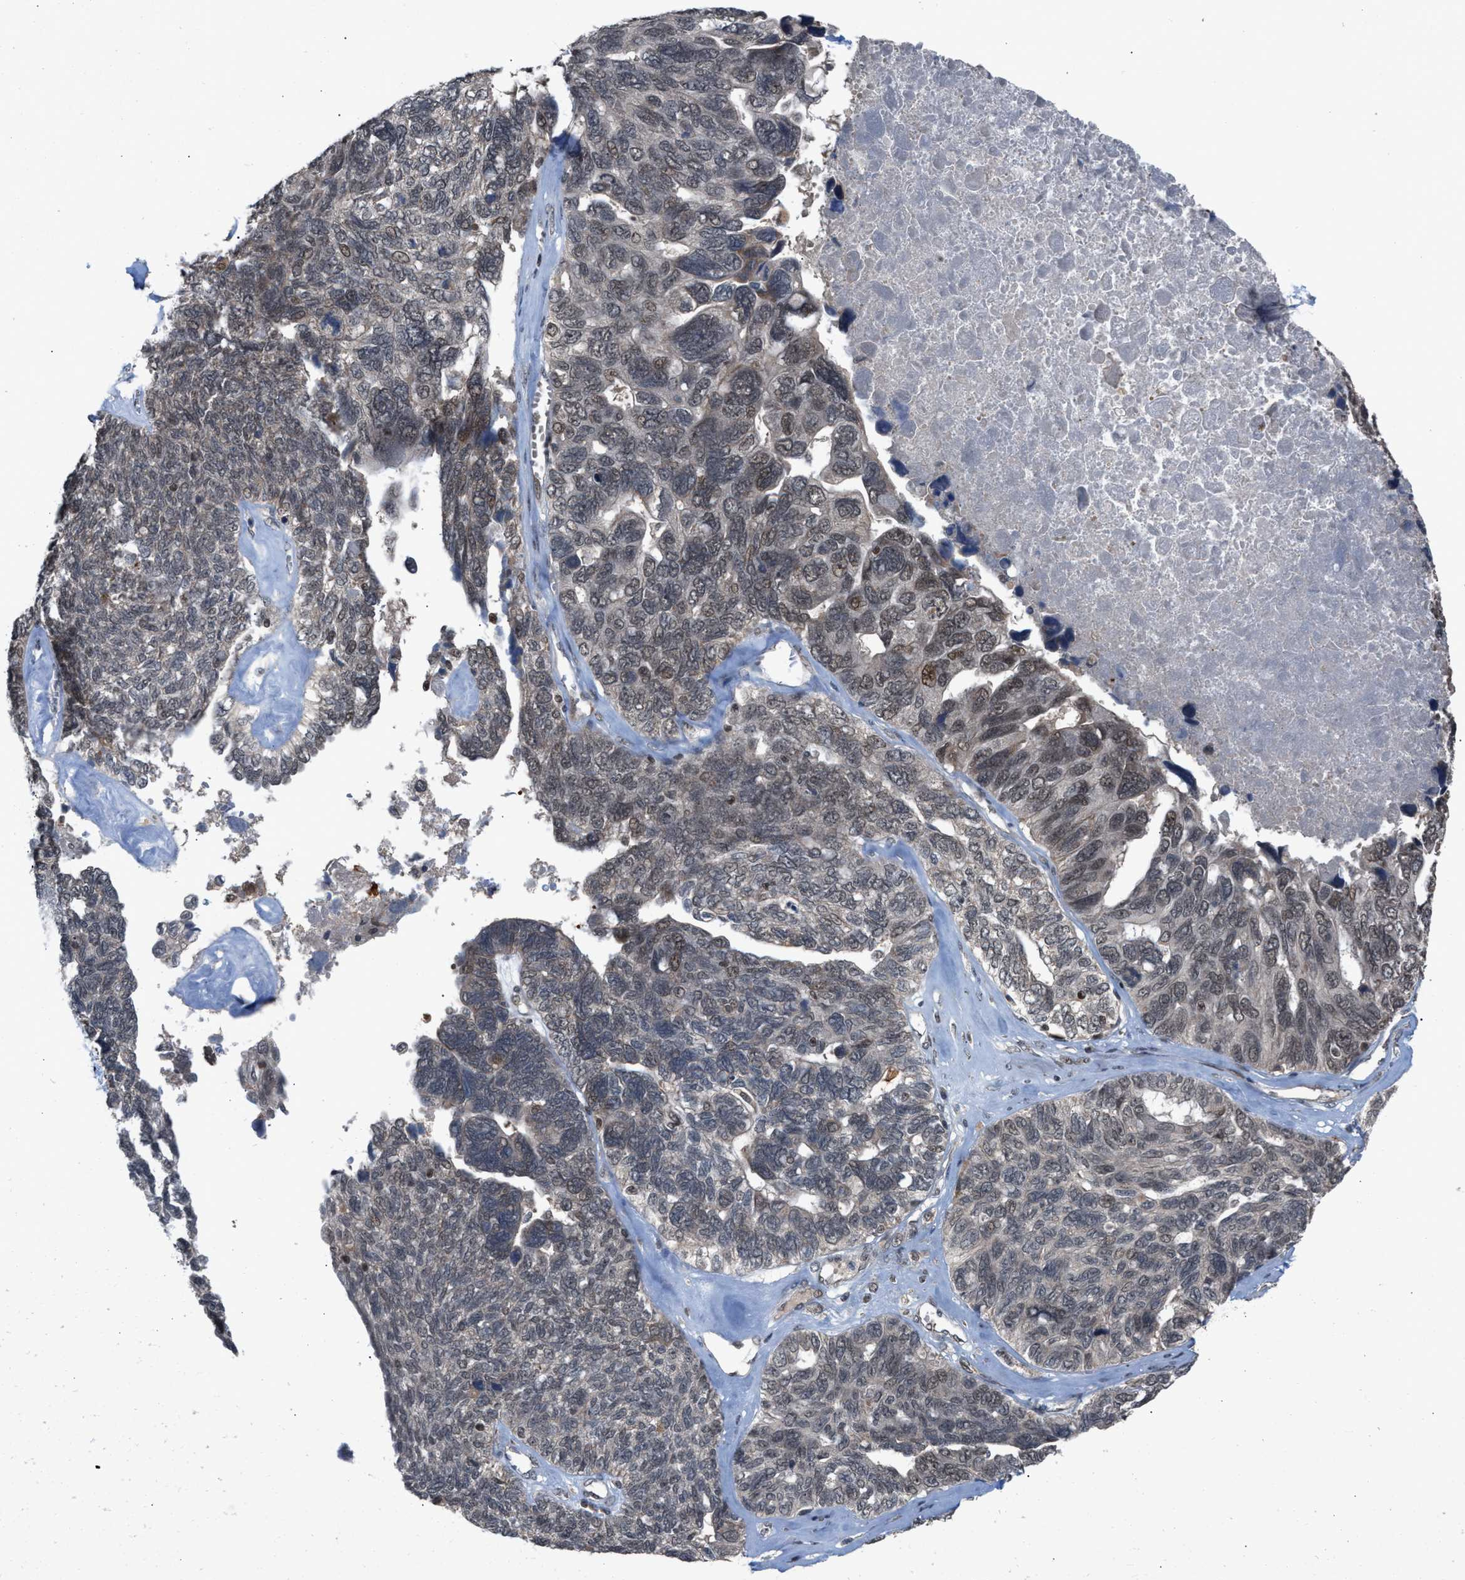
{"staining": {"intensity": "weak", "quantity": "<25%", "location": "nuclear"}, "tissue": "ovarian cancer", "cell_type": "Tumor cells", "image_type": "cancer", "snomed": [{"axis": "morphology", "description": "Cystadenocarcinoma, serous, NOS"}, {"axis": "topography", "description": "Ovary"}], "caption": "IHC photomicrograph of neoplastic tissue: ovarian cancer (serous cystadenocarcinoma) stained with DAB (3,3'-diaminobenzidine) exhibits no significant protein expression in tumor cells.", "gene": "C9orf78", "patient": {"sex": "female", "age": 79}}